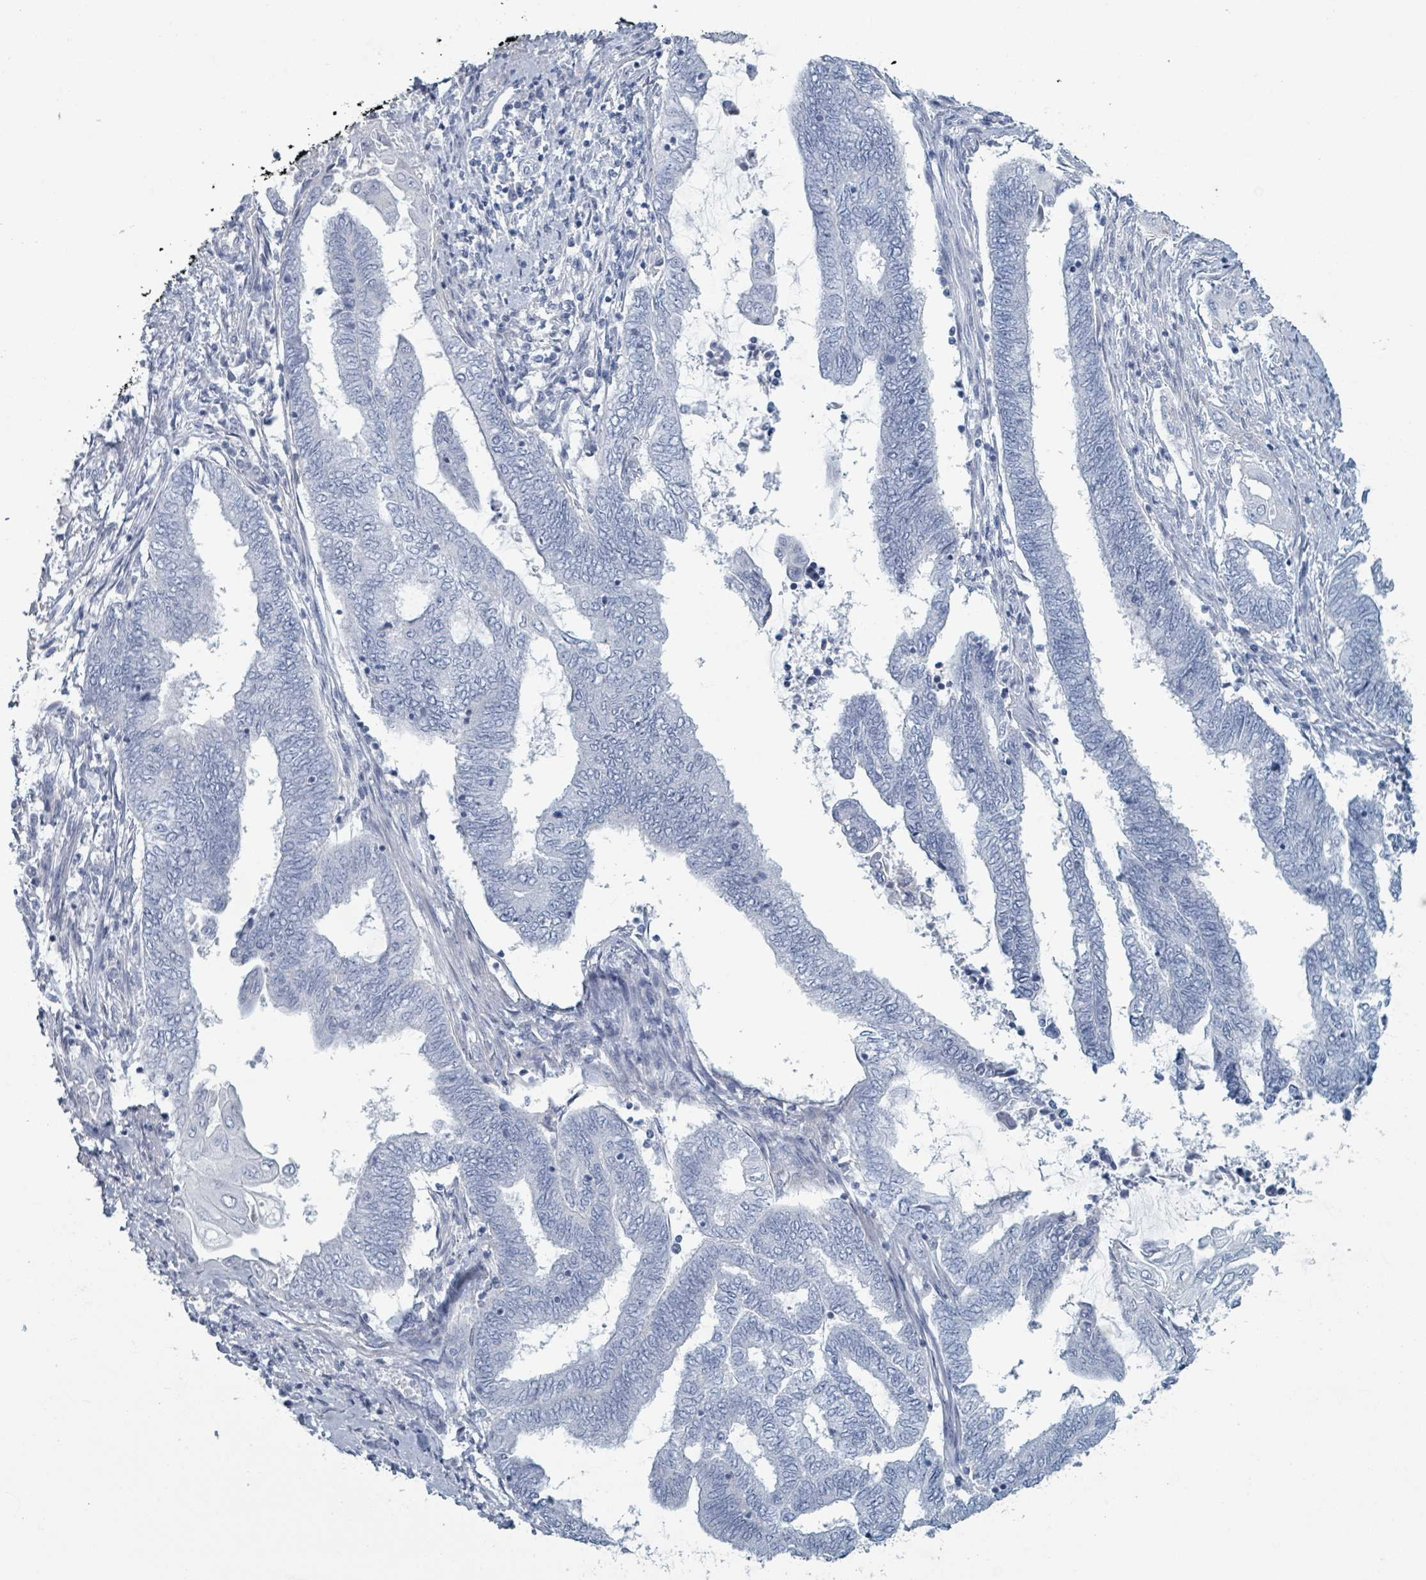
{"staining": {"intensity": "negative", "quantity": "none", "location": "none"}, "tissue": "endometrial cancer", "cell_type": "Tumor cells", "image_type": "cancer", "snomed": [{"axis": "morphology", "description": "Adenocarcinoma, NOS"}, {"axis": "topography", "description": "Uterus"}, {"axis": "topography", "description": "Endometrium"}], "caption": "A high-resolution photomicrograph shows IHC staining of endometrial adenocarcinoma, which shows no significant staining in tumor cells.", "gene": "HEATR5A", "patient": {"sex": "female", "age": 70}}